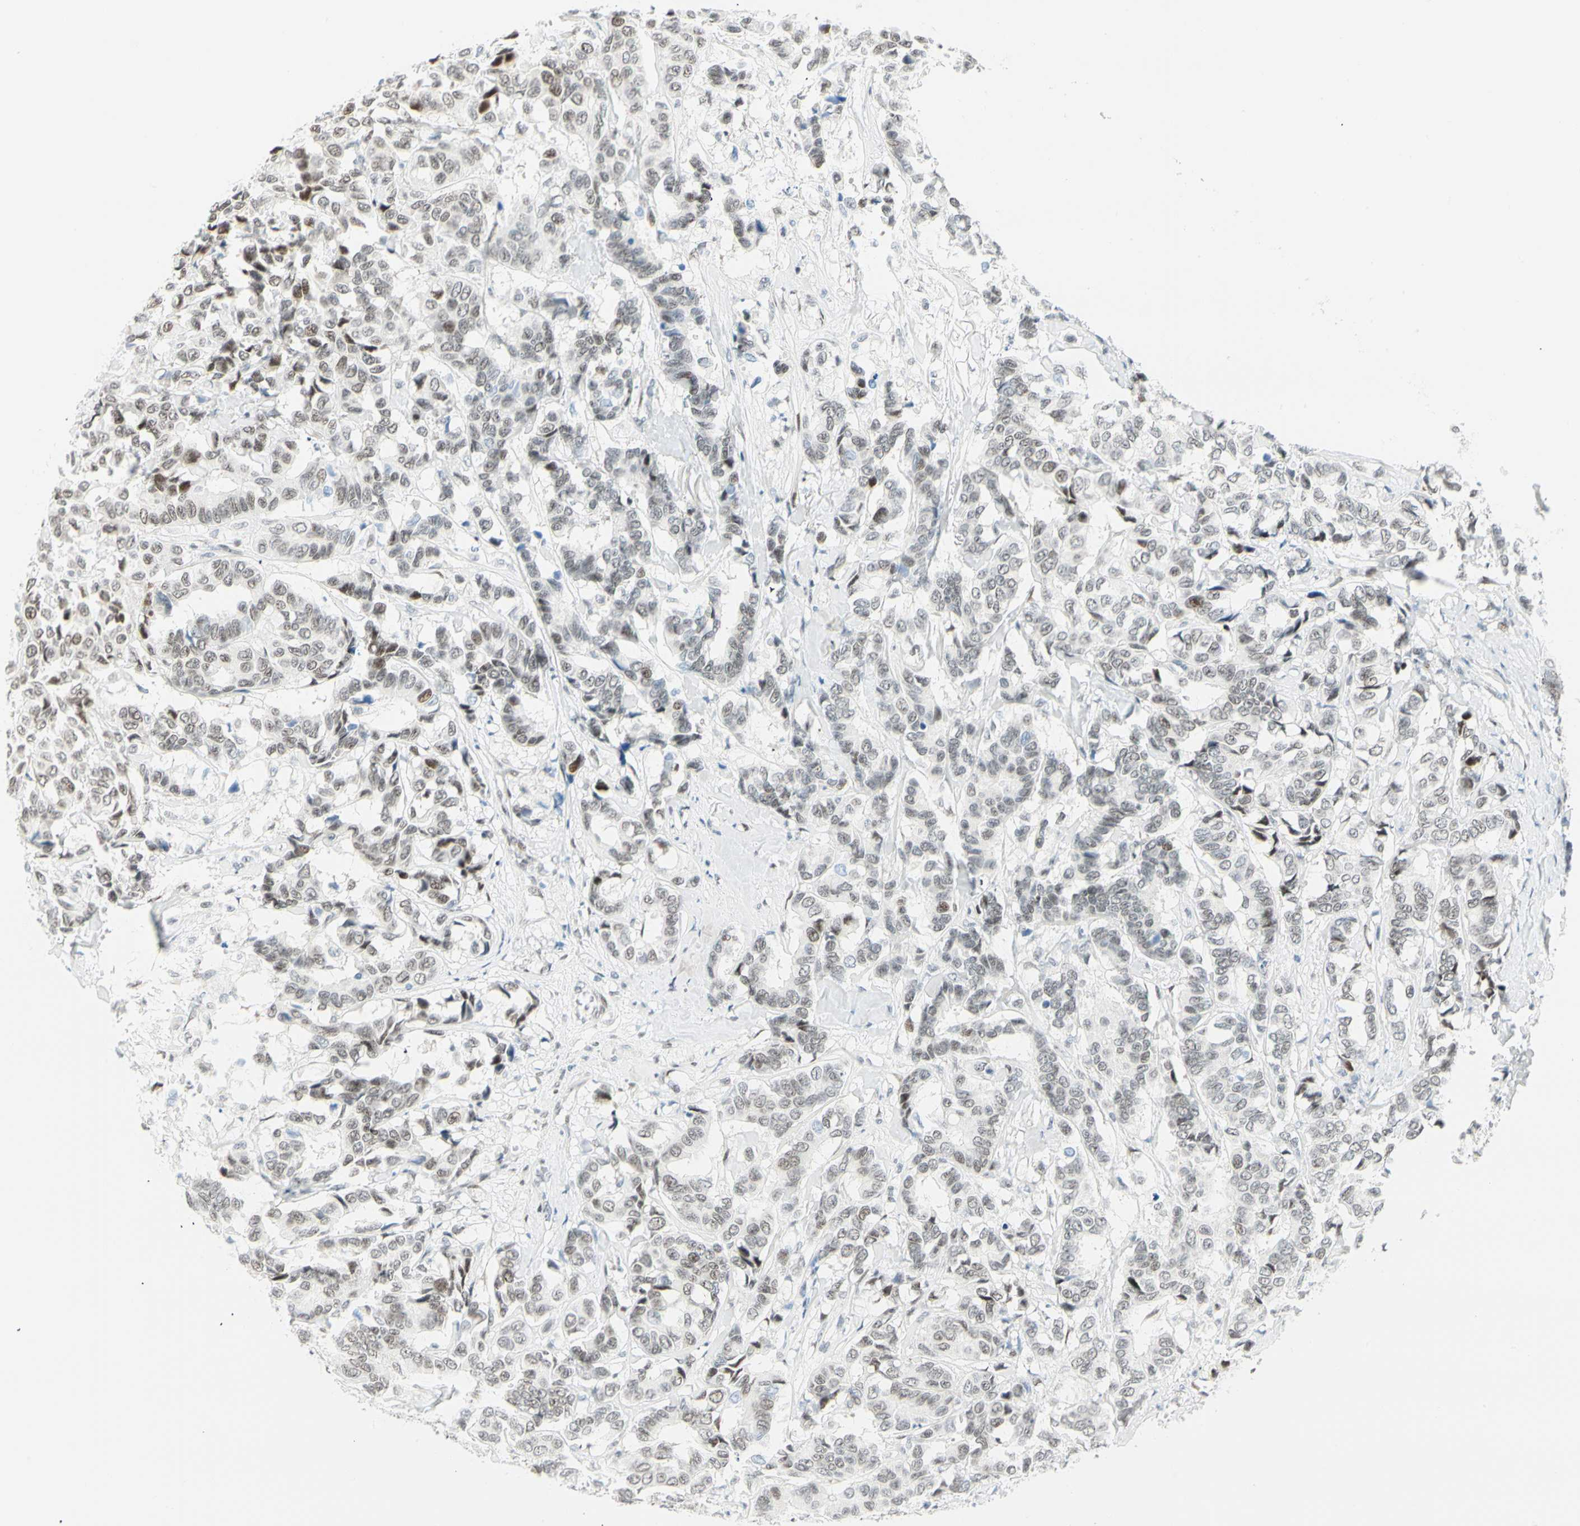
{"staining": {"intensity": "weak", "quantity": "<25%", "location": "nuclear"}, "tissue": "breast cancer", "cell_type": "Tumor cells", "image_type": "cancer", "snomed": [{"axis": "morphology", "description": "Duct carcinoma"}, {"axis": "topography", "description": "Breast"}], "caption": "This is an IHC histopathology image of human breast cancer (intraductal carcinoma). There is no staining in tumor cells.", "gene": "PKNOX1", "patient": {"sex": "female", "age": 87}}